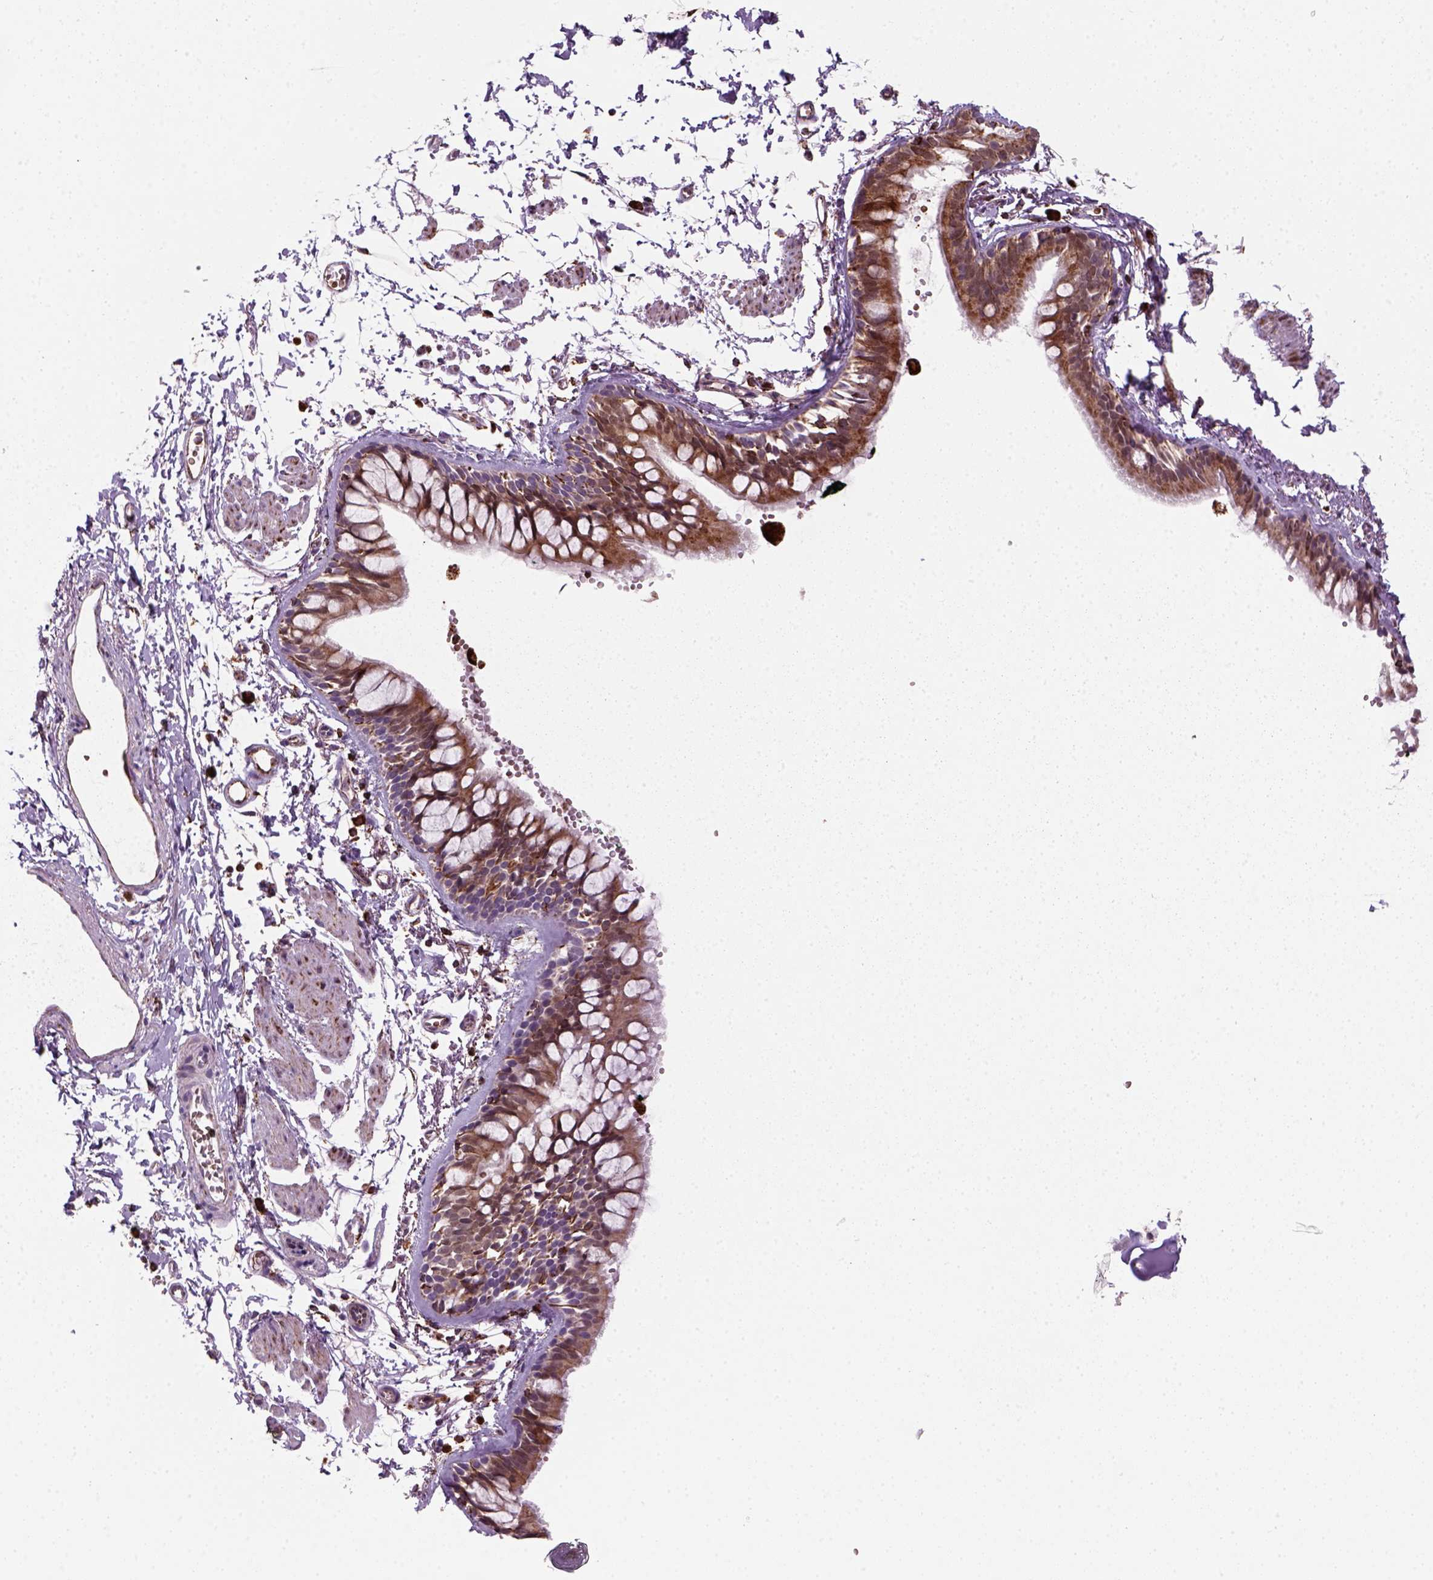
{"staining": {"intensity": "moderate", "quantity": ">75%", "location": "cytoplasmic/membranous"}, "tissue": "bronchus", "cell_type": "Respiratory epithelial cells", "image_type": "normal", "snomed": [{"axis": "morphology", "description": "Normal tissue, NOS"}, {"axis": "topography", "description": "Cartilage tissue"}, {"axis": "topography", "description": "Bronchus"}], "caption": "Immunohistochemical staining of benign bronchus displays medium levels of moderate cytoplasmic/membranous staining in about >75% of respiratory epithelial cells.", "gene": "NUDT16L1", "patient": {"sex": "female", "age": 59}}